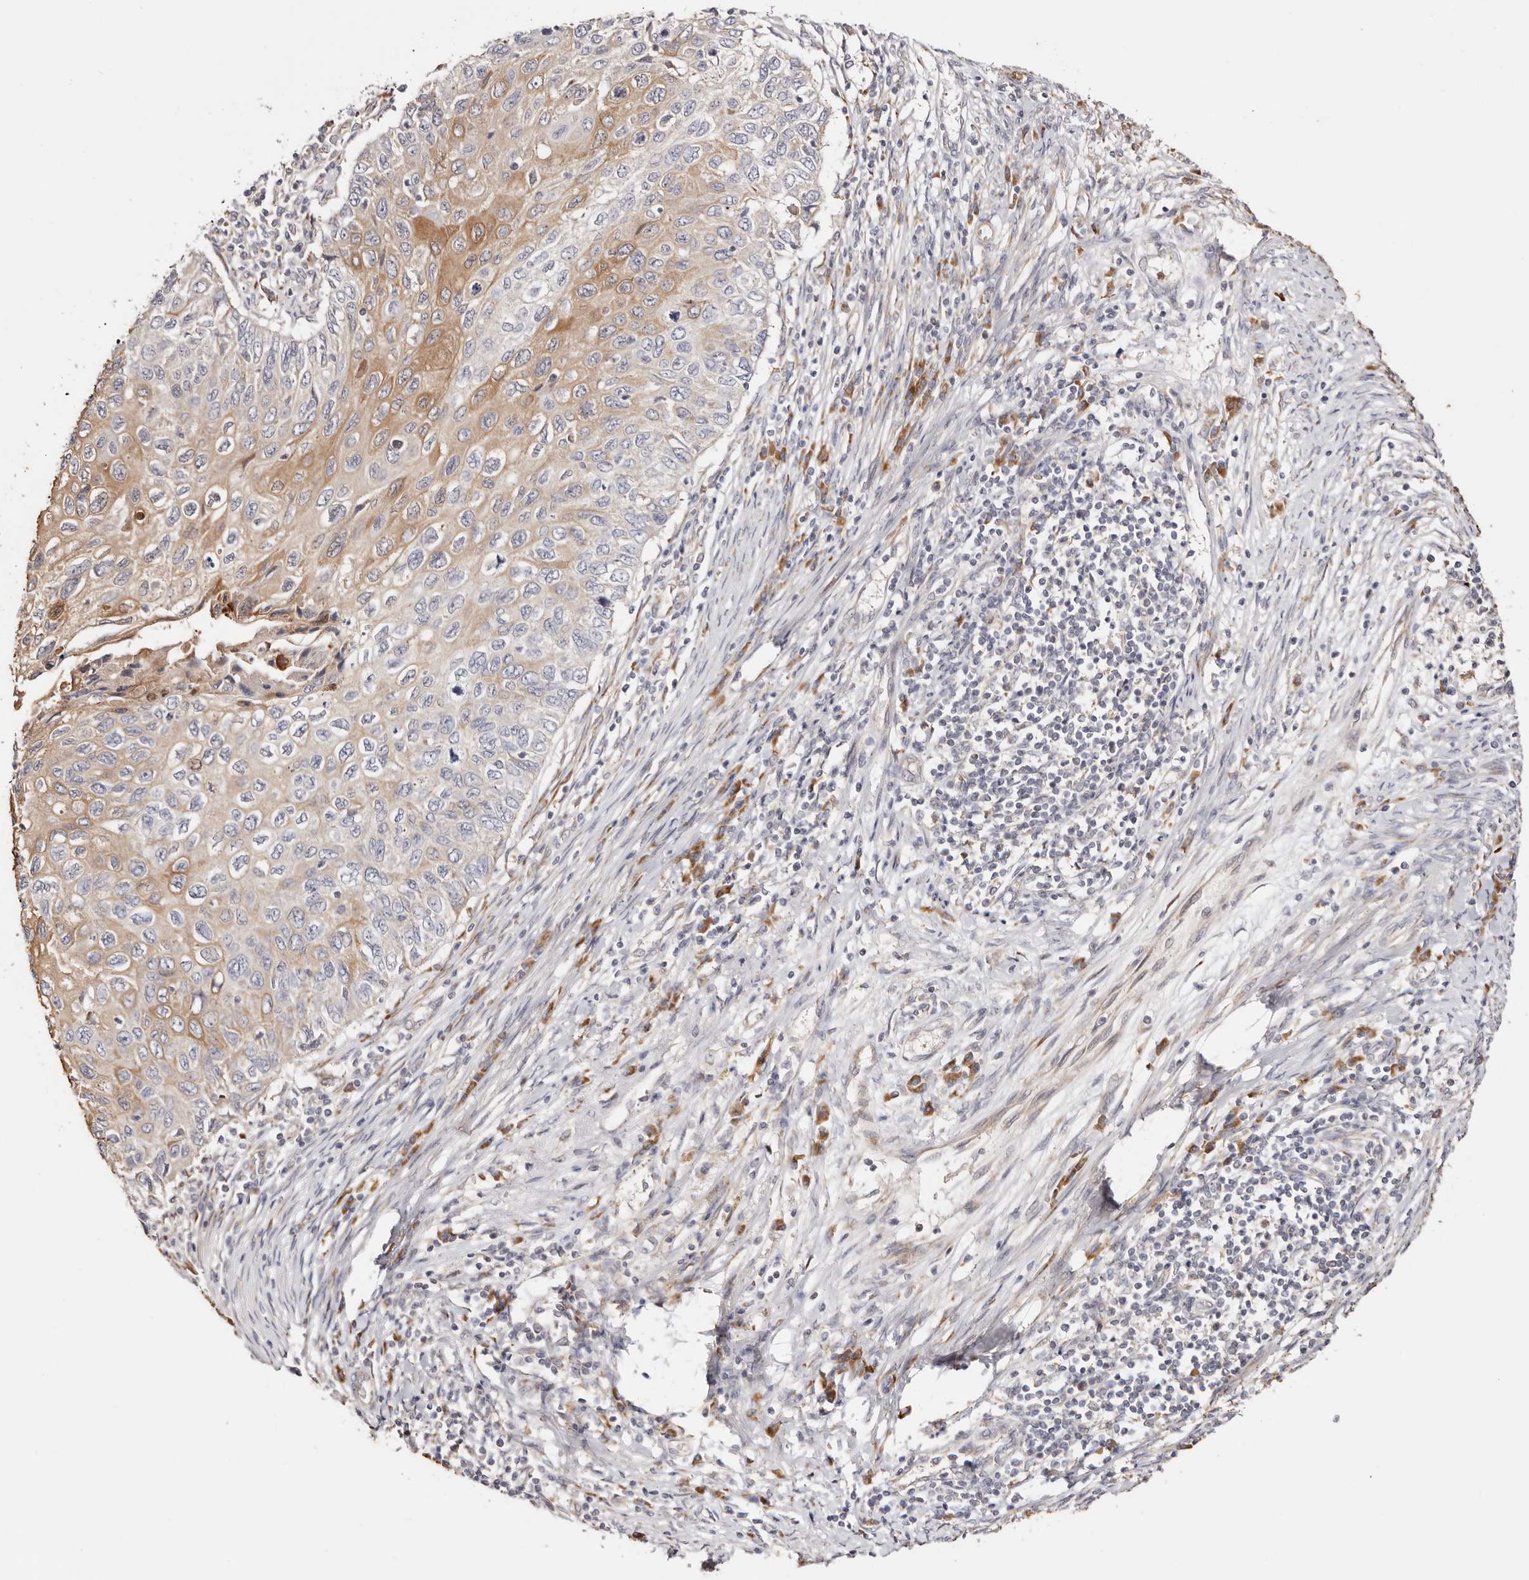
{"staining": {"intensity": "strong", "quantity": "25%-75%", "location": "cytoplasmic/membranous,nuclear"}, "tissue": "cervical cancer", "cell_type": "Tumor cells", "image_type": "cancer", "snomed": [{"axis": "morphology", "description": "Squamous cell carcinoma, NOS"}, {"axis": "topography", "description": "Cervix"}], "caption": "Strong cytoplasmic/membranous and nuclear positivity is appreciated in about 25%-75% of tumor cells in squamous cell carcinoma (cervical).", "gene": "BCL2L15", "patient": {"sex": "female", "age": 70}}